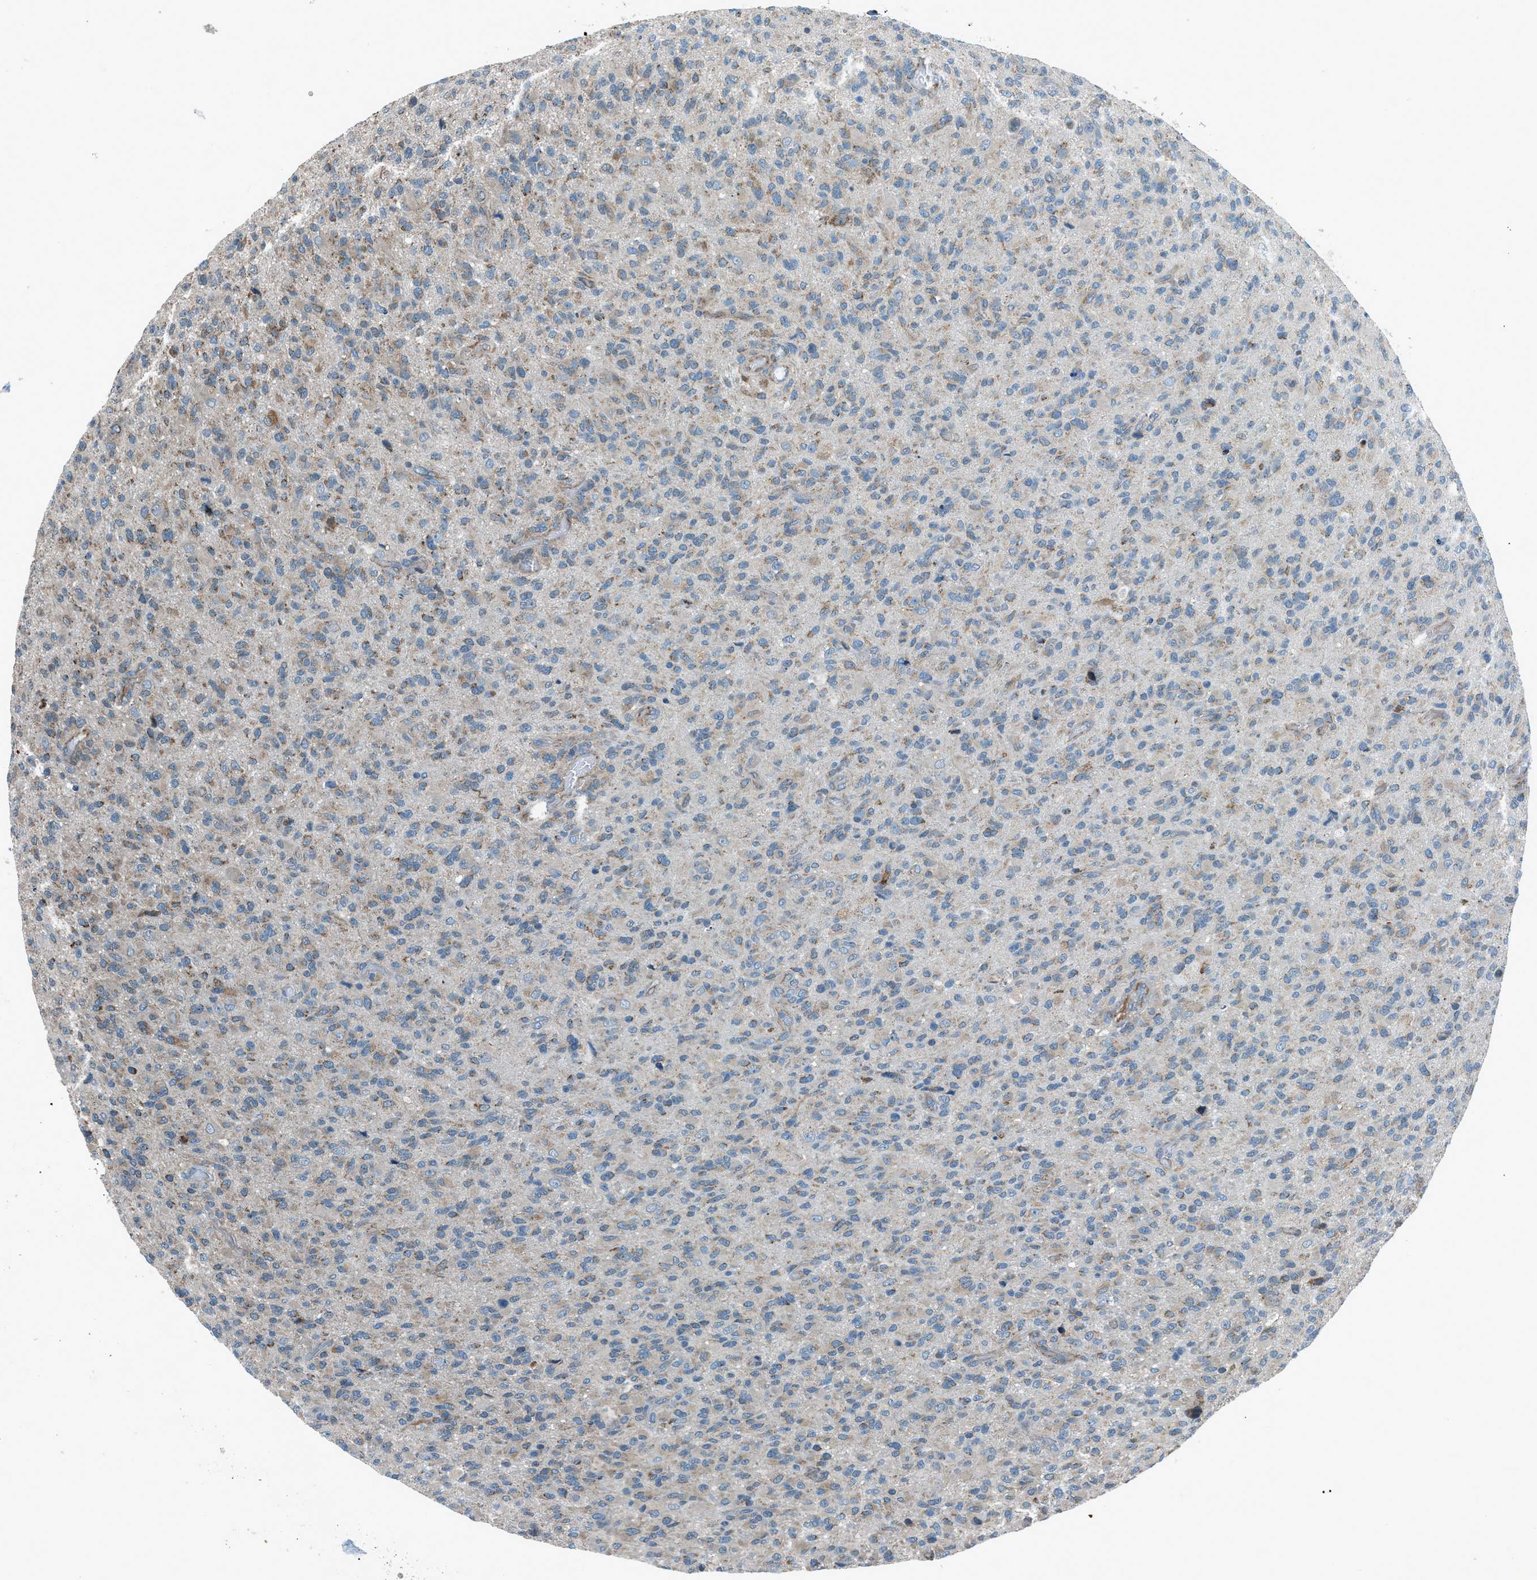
{"staining": {"intensity": "weak", "quantity": "<25%", "location": "cytoplasmic/membranous"}, "tissue": "glioma", "cell_type": "Tumor cells", "image_type": "cancer", "snomed": [{"axis": "morphology", "description": "Glioma, malignant, High grade"}, {"axis": "topography", "description": "Brain"}], "caption": "This is an immunohistochemistry (IHC) image of human malignant glioma (high-grade). There is no expression in tumor cells.", "gene": "PIGG", "patient": {"sex": "male", "age": 71}}